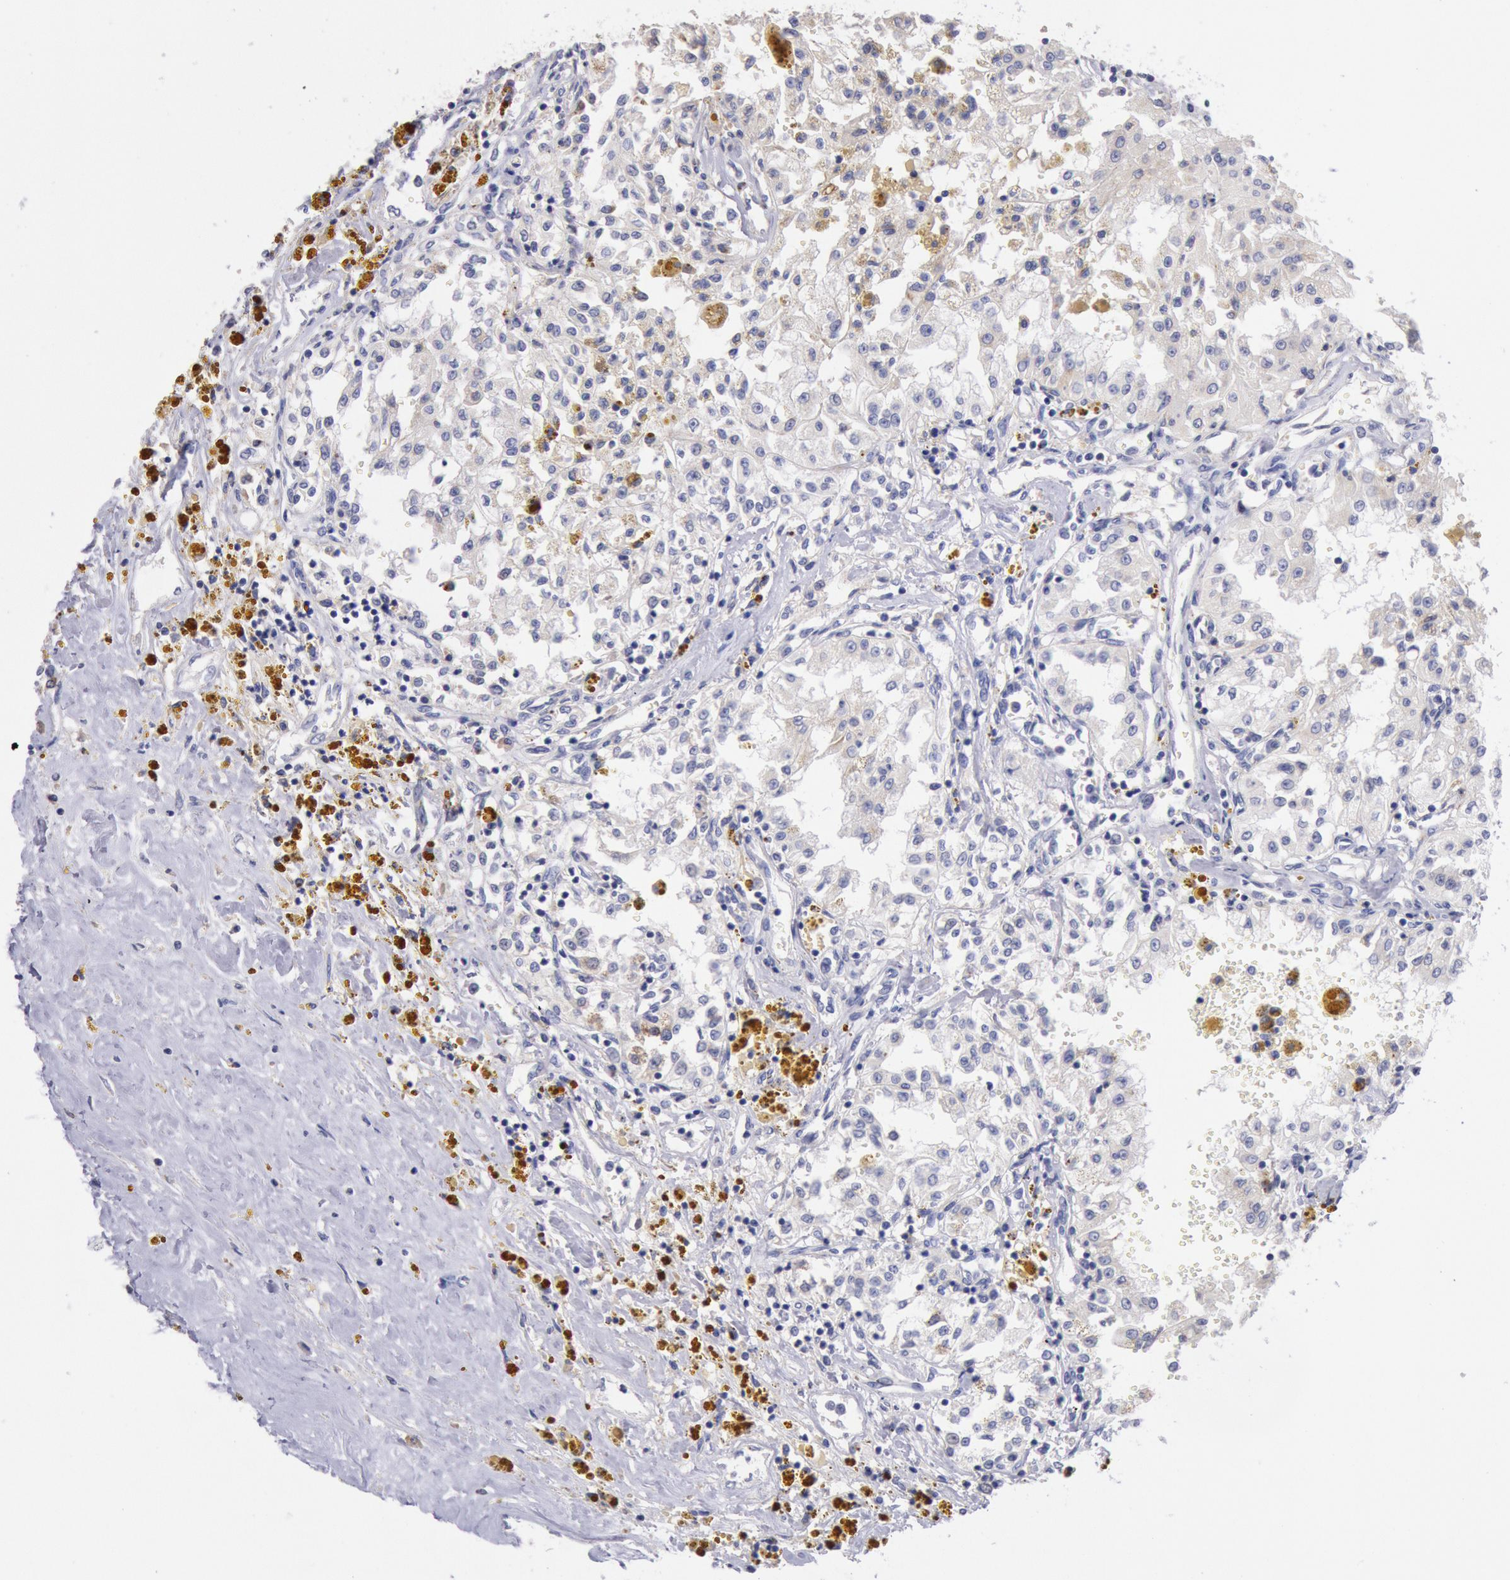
{"staining": {"intensity": "negative", "quantity": "none", "location": "none"}, "tissue": "renal cancer", "cell_type": "Tumor cells", "image_type": "cancer", "snomed": [{"axis": "morphology", "description": "Adenocarcinoma, NOS"}, {"axis": "topography", "description": "Kidney"}], "caption": "The image displays no significant expression in tumor cells of renal adenocarcinoma. (Brightfield microscopy of DAB immunohistochemistry (IHC) at high magnification).", "gene": "GAL3ST1", "patient": {"sex": "male", "age": 78}}